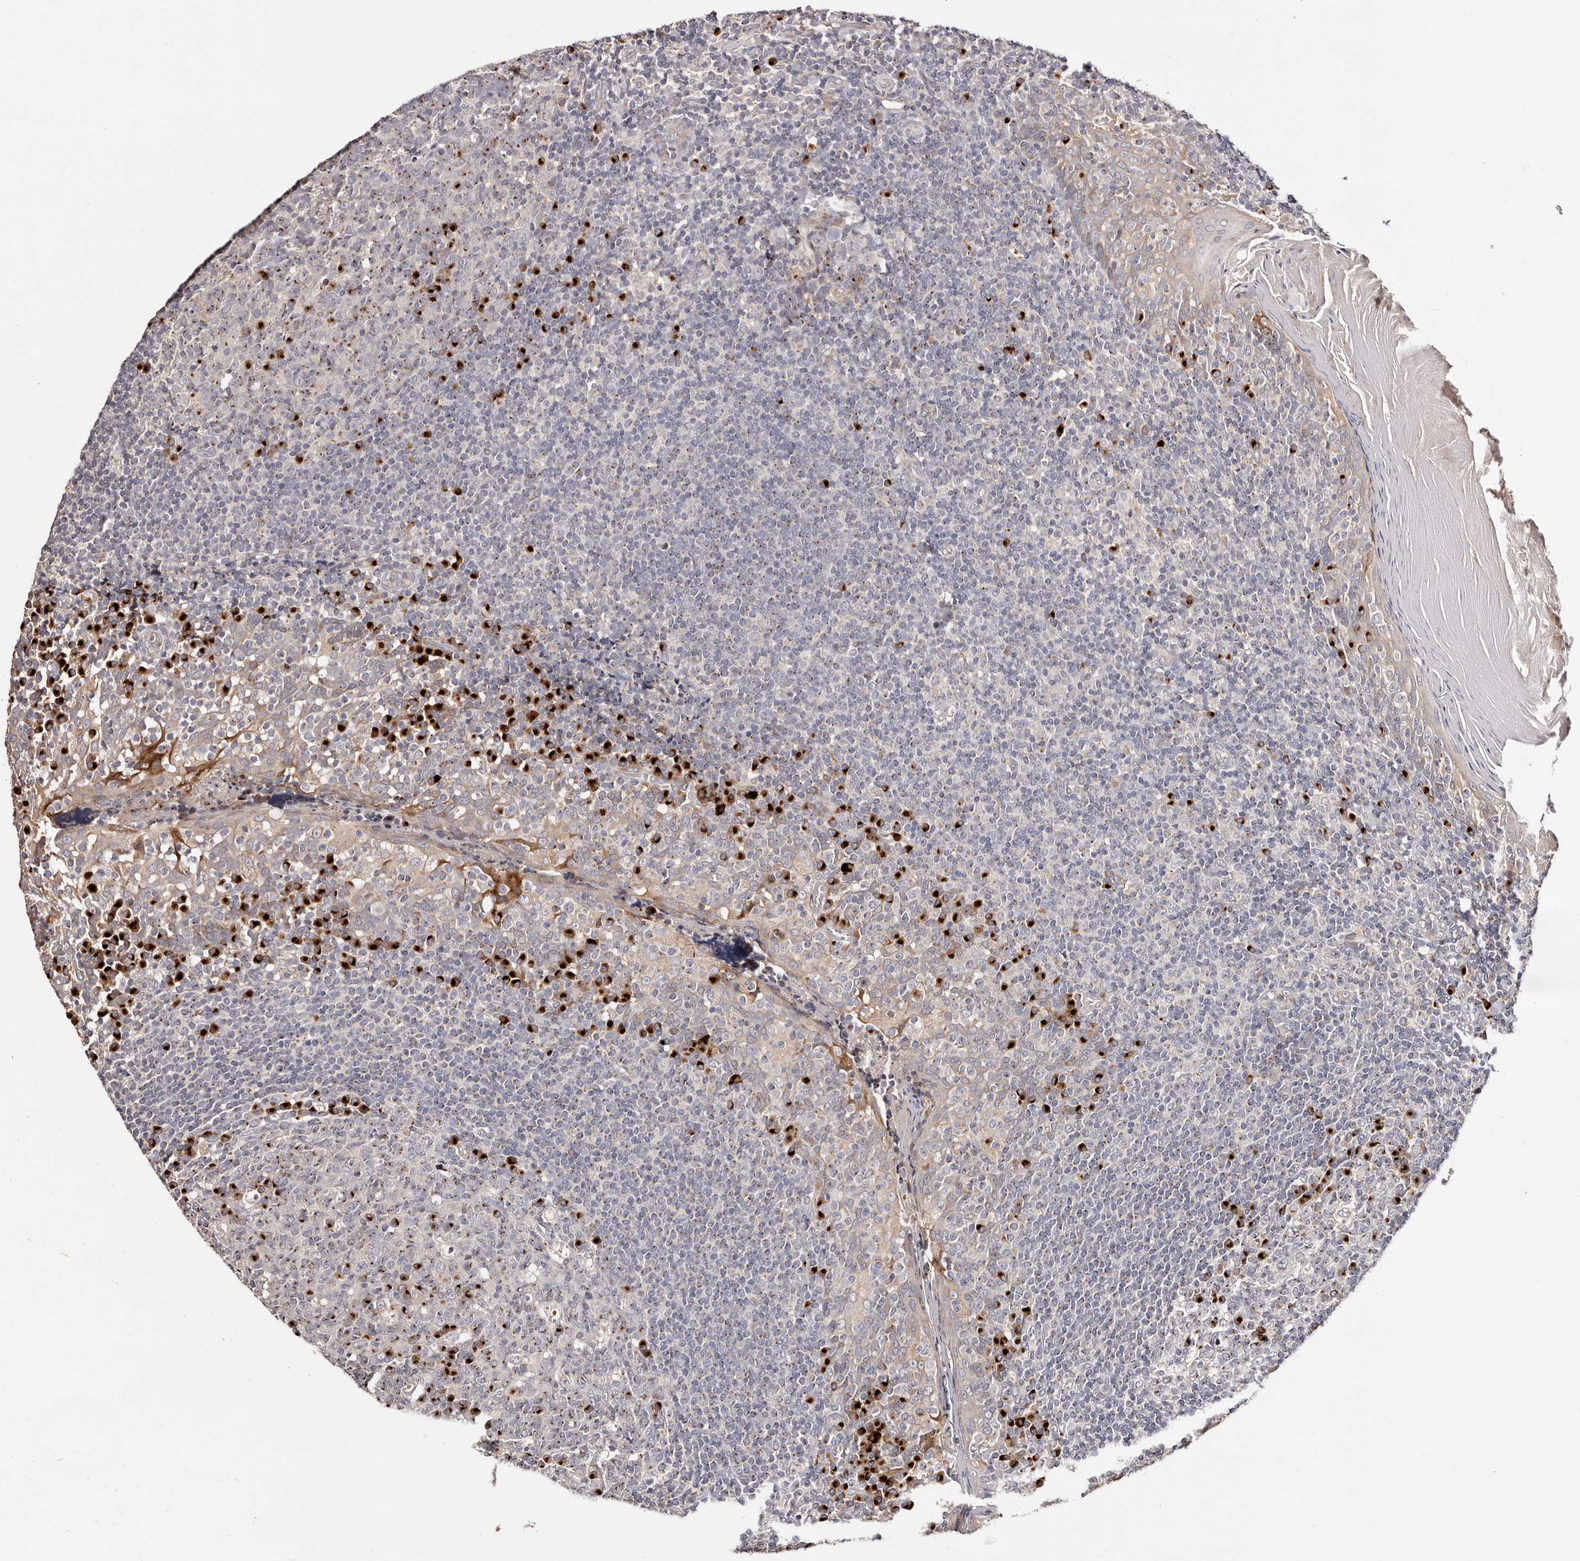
{"staining": {"intensity": "strong", "quantity": "<25%", "location": "cytoplasmic/membranous"}, "tissue": "tonsil", "cell_type": "Germinal center cells", "image_type": "normal", "snomed": [{"axis": "morphology", "description": "Normal tissue, NOS"}, {"axis": "topography", "description": "Tonsil"}], "caption": "Tonsil stained for a protein displays strong cytoplasmic/membranous positivity in germinal center cells. The protein is shown in brown color, while the nuclei are stained blue.", "gene": "DACT2", "patient": {"sex": "female", "age": 19}}